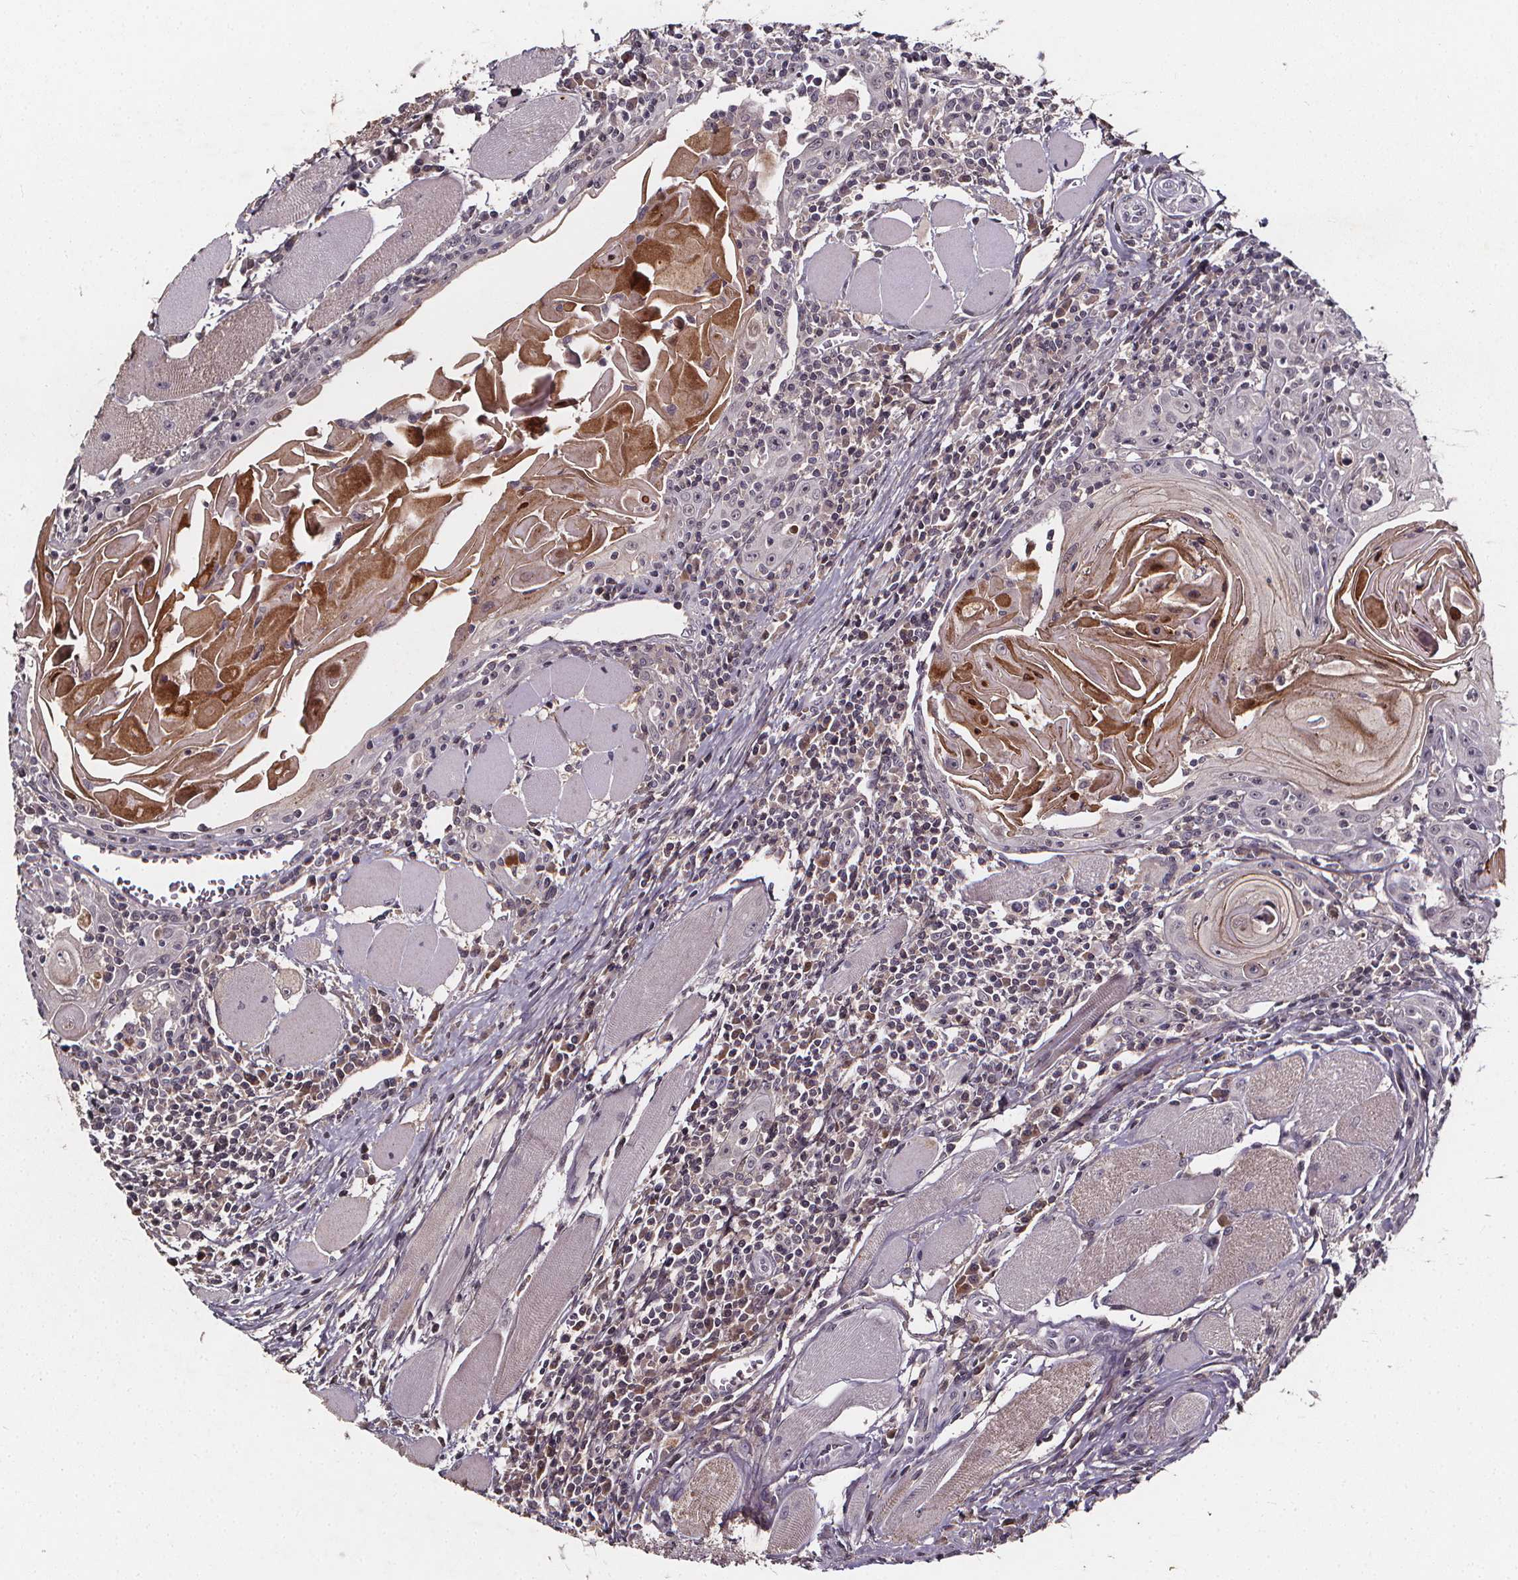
{"staining": {"intensity": "negative", "quantity": "none", "location": "none"}, "tissue": "head and neck cancer", "cell_type": "Tumor cells", "image_type": "cancer", "snomed": [{"axis": "morphology", "description": "Normal tissue, NOS"}, {"axis": "morphology", "description": "Squamous cell carcinoma, NOS"}, {"axis": "topography", "description": "Oral tissue"}, {"axis": "topography", "description": "Head-Neck"}], "caption": "The immunohistochemistry histopathology image has no significant expression in tumor cells of head and neck squamous cell carcinoma tissue.", "gene": "SPAG8", "patient": {"sex": "male", "age": 52}}